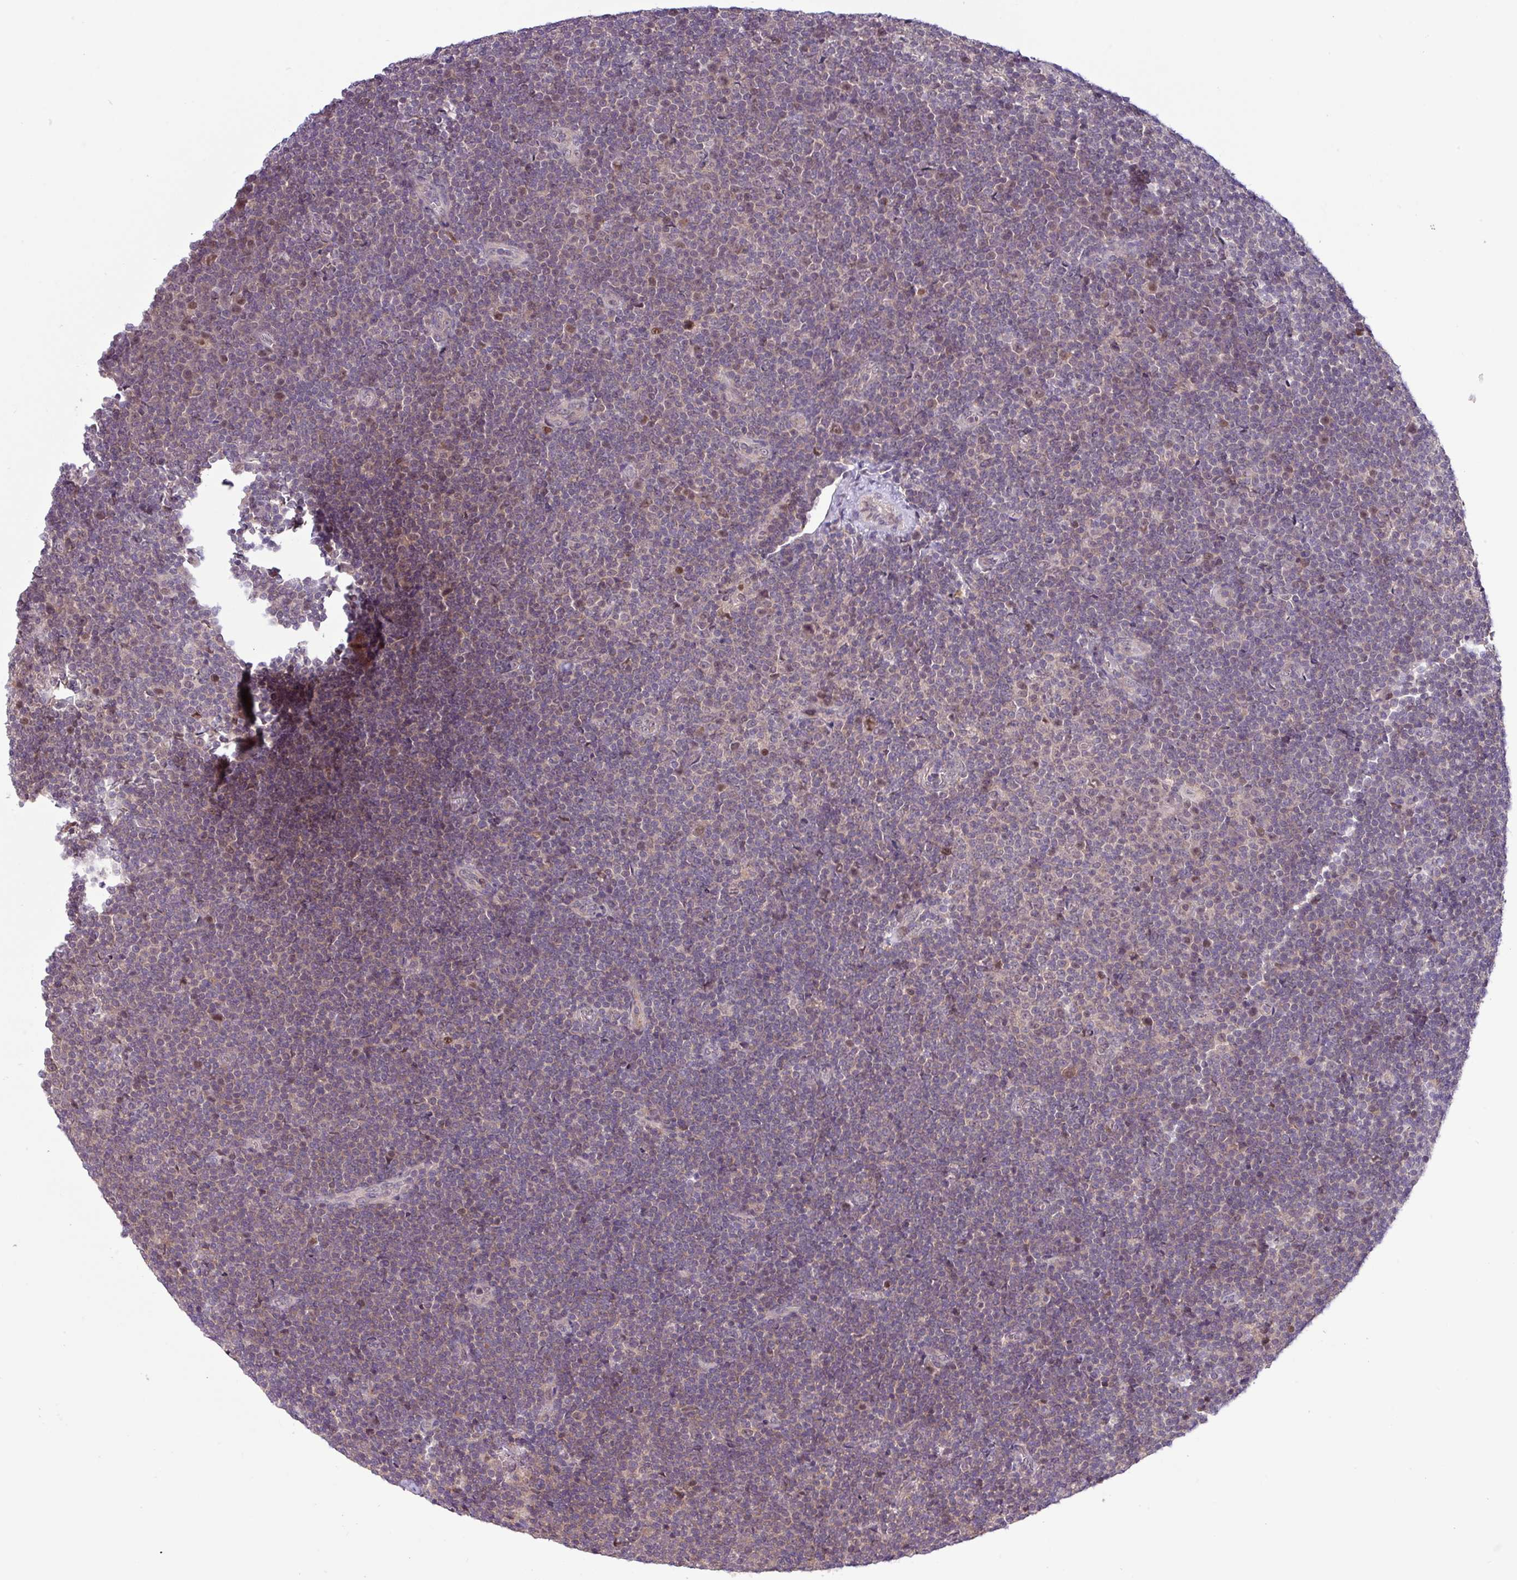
{"staining": {"intensity": "weak", "quantity": "<25%", "location": "nuclear"}, "tissue": "lymphoma", "cell_type": "Tumor cells", "image_type": "cancer", "snomed": [{"axis": "morphology", "description": "Malignant lymphoma, non-Hodgkin's type, Low grade"}, {"axis": "topography", "description": "Lymph node"}], "caption": "A micrograph of lymphoma stained for a protein shows no brown staining in tumor cells.", "gene": "RIPPLY1", "patient": {"sex": "male", "age": 48}}